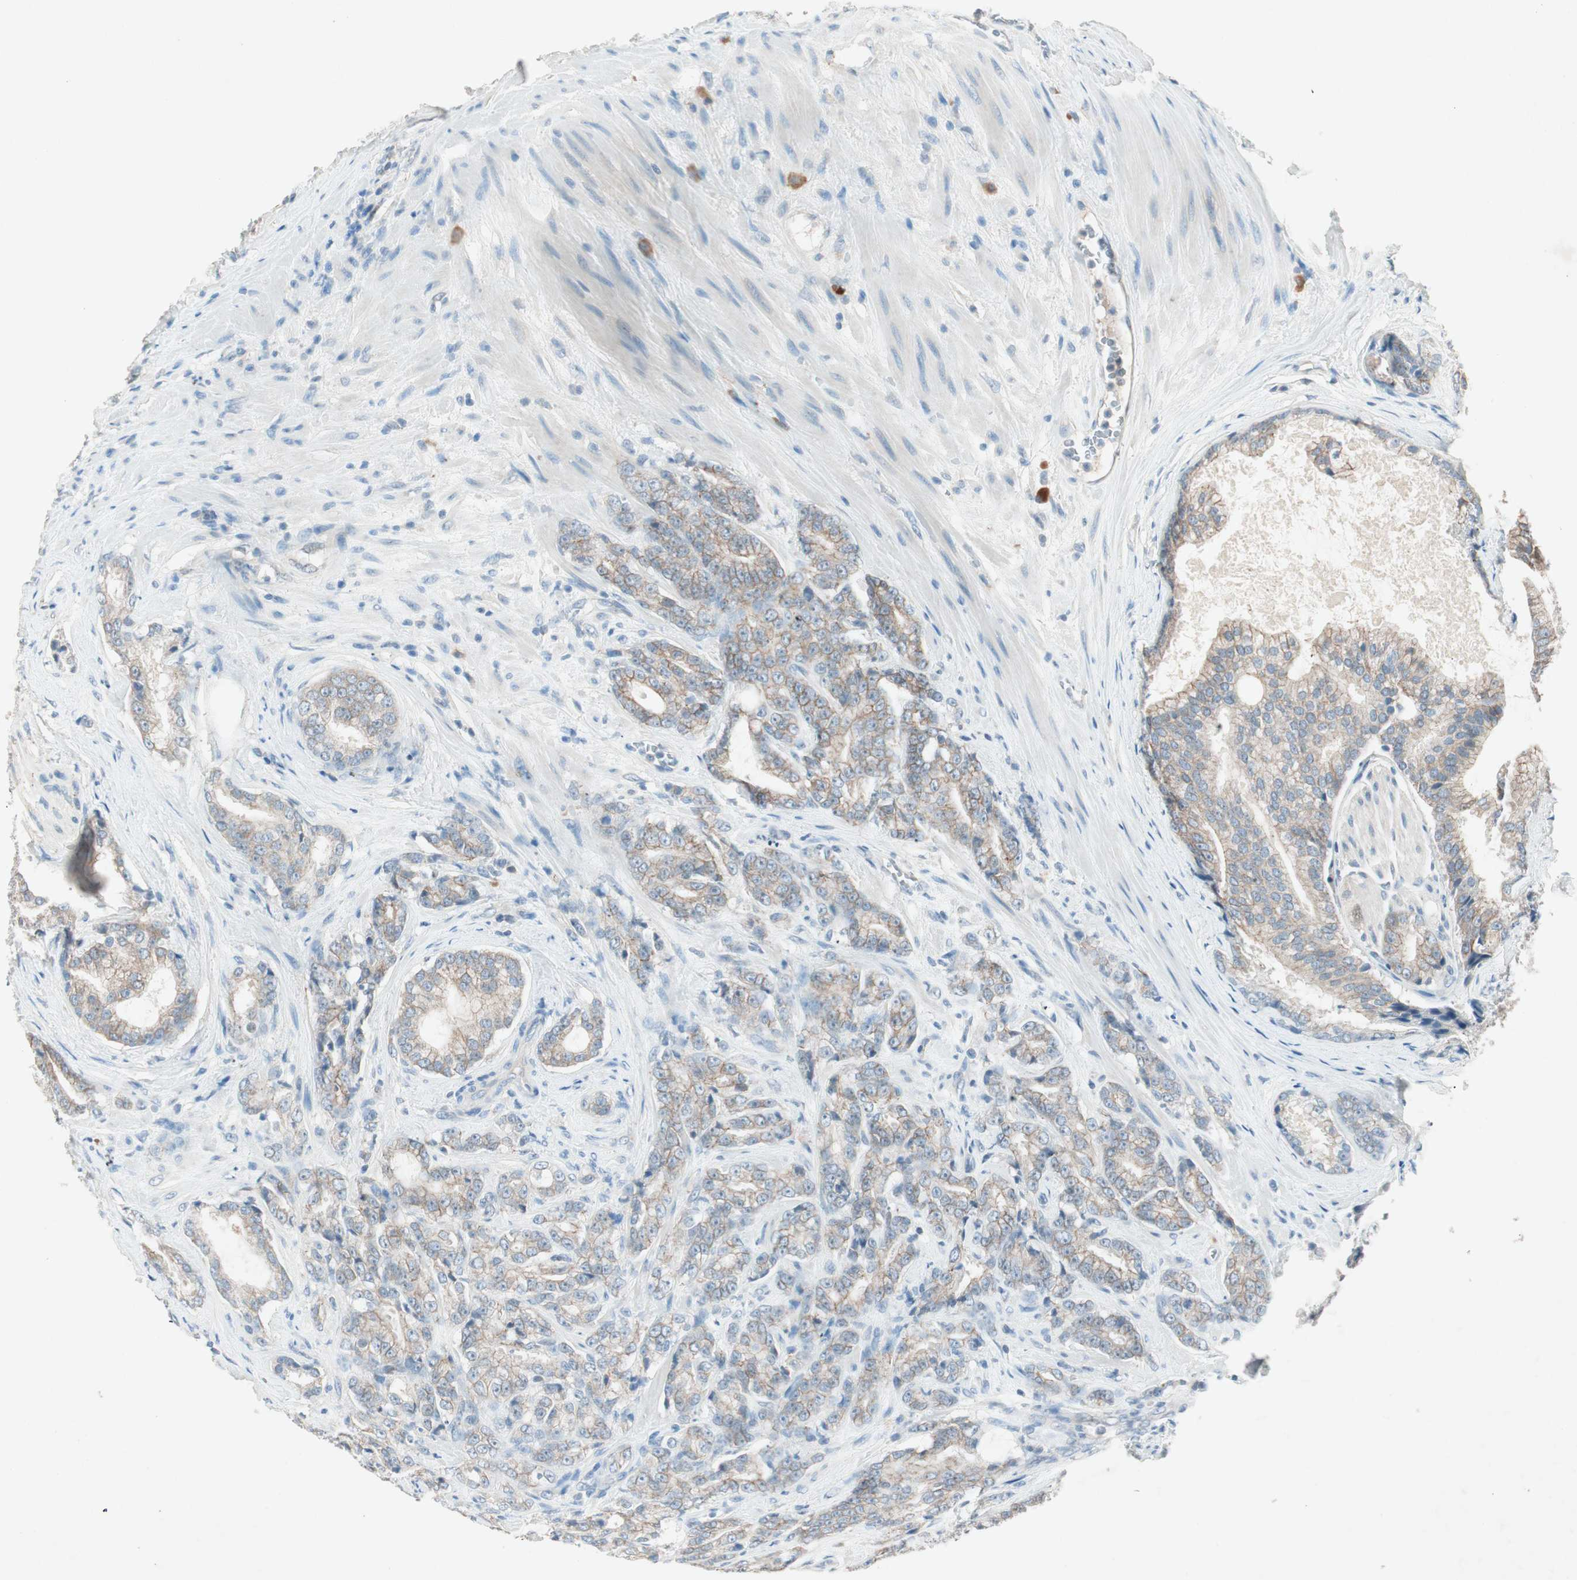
{"staining": {"intensity": "weak", "quantity": "25%-75%", "location": "cytoplasmic/membranous"}, "tissue": "prostate cancer", "cell_type": "Tumor cells", "image_type": "cancer", "snomed": [{"axis": "morphology", "description": "Adenocarcinoma, Low grade"}, {"axis": "topography", "description": "Prostate"}], "caption": "Low-grade adenocarcinoma (prostate) was stained to show a protein in brown. There is low levels of weak cytoplasmic/membranous positivity in approximately 25%-75% of tumor cells.", "gene": "NKAIN1", "patient": {"sex": "male", "age": 58}}